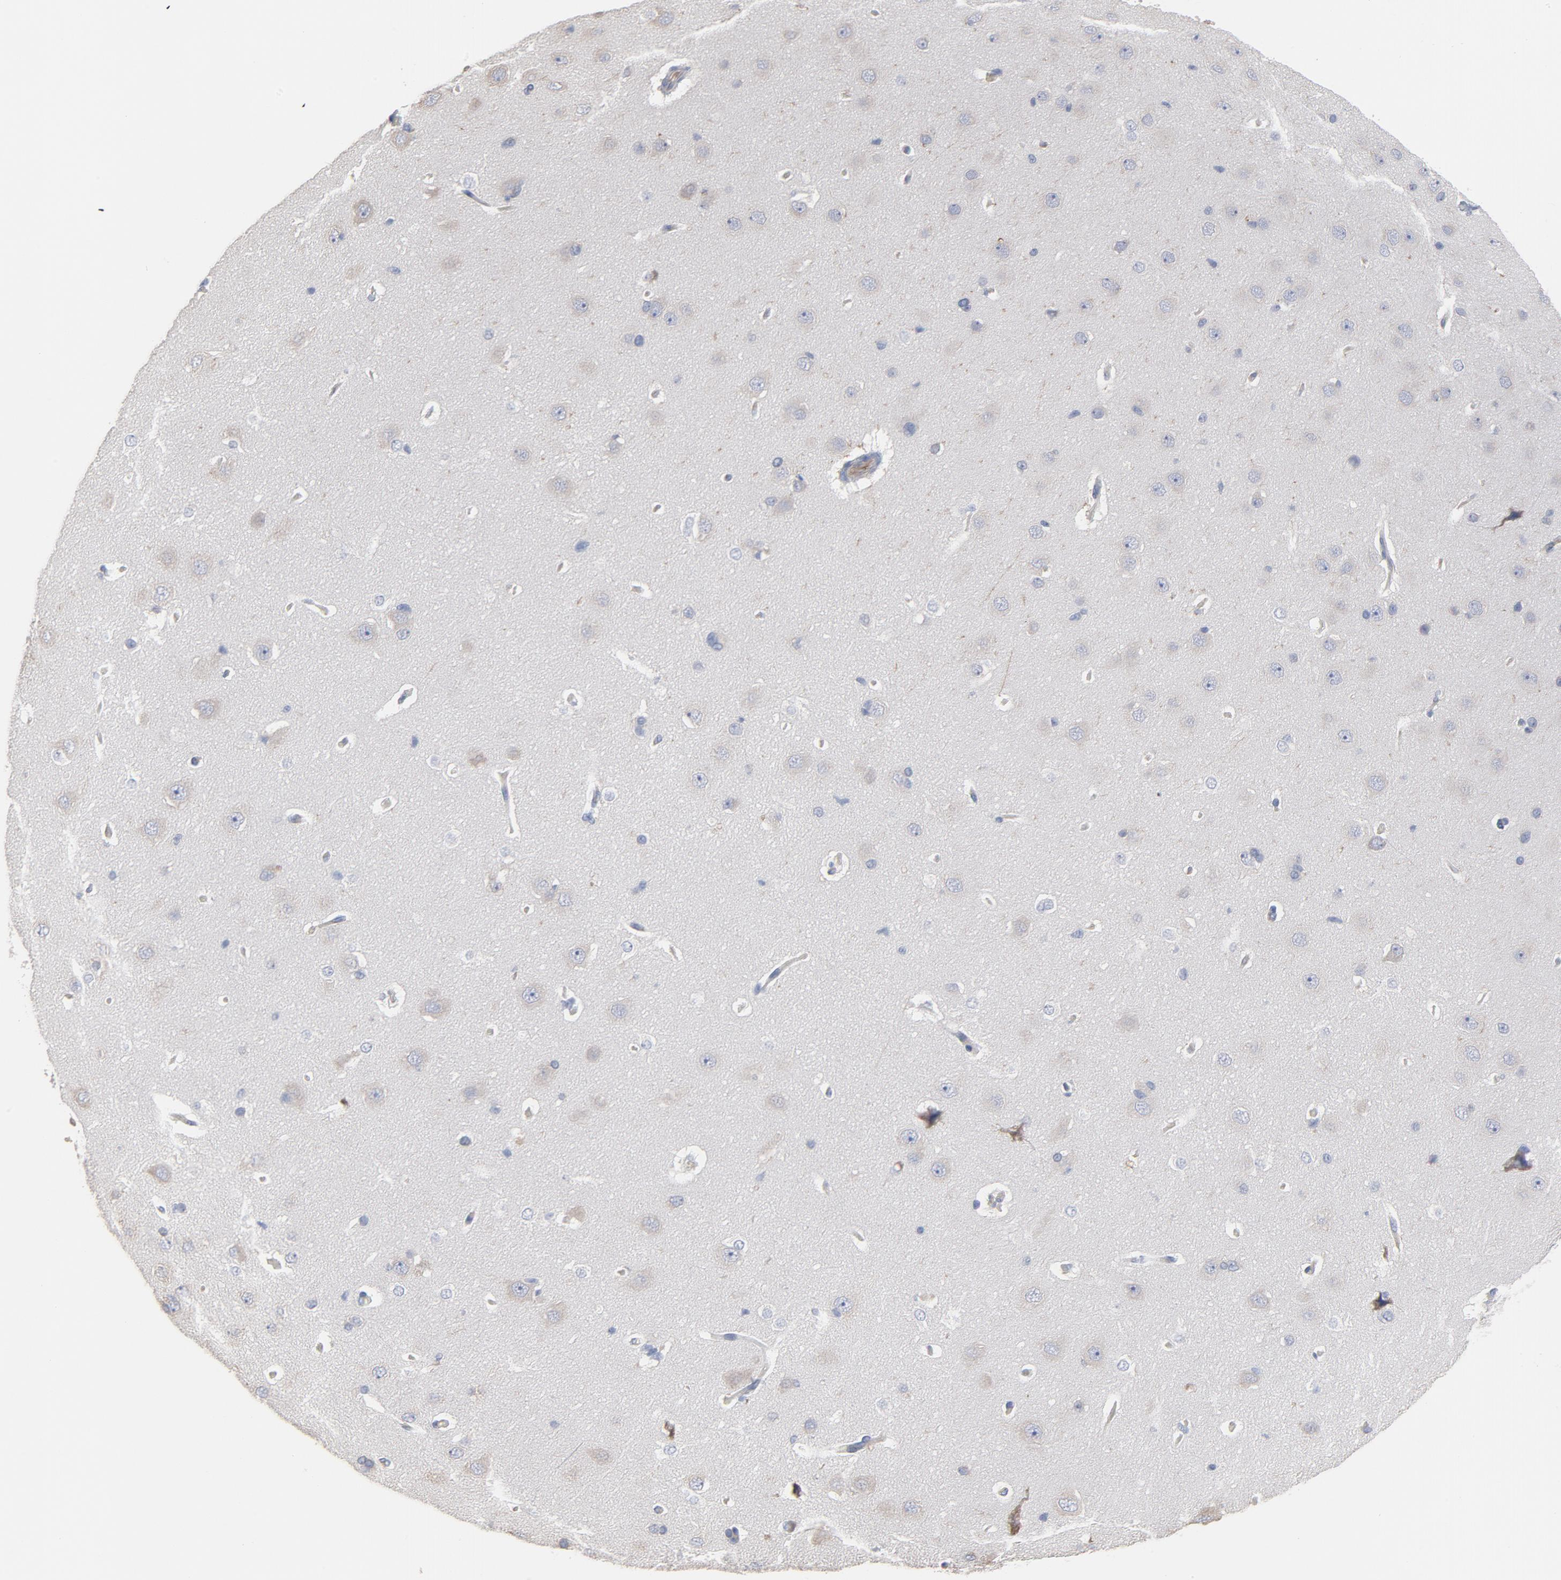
{"staining": {"intensity": "negative", "quantity": "none", "location": "none"}, "tissue": "cerebral cortex", "cell_type": "Endothelial cells", "image_type": "normal", "snomed": [{"axis": "morphology", "description": "Normal tissue, NOS"}, {"axis": "topography", "description": "Cerebral cortex"}], "caption": "This is an immunohistochemistry (IHC) micrograph of unremarkable cerebral cortex. There is no staining in endothelial cells.", "gene": "OXA1L", "patient": {"sex": "female", "age": 45}}